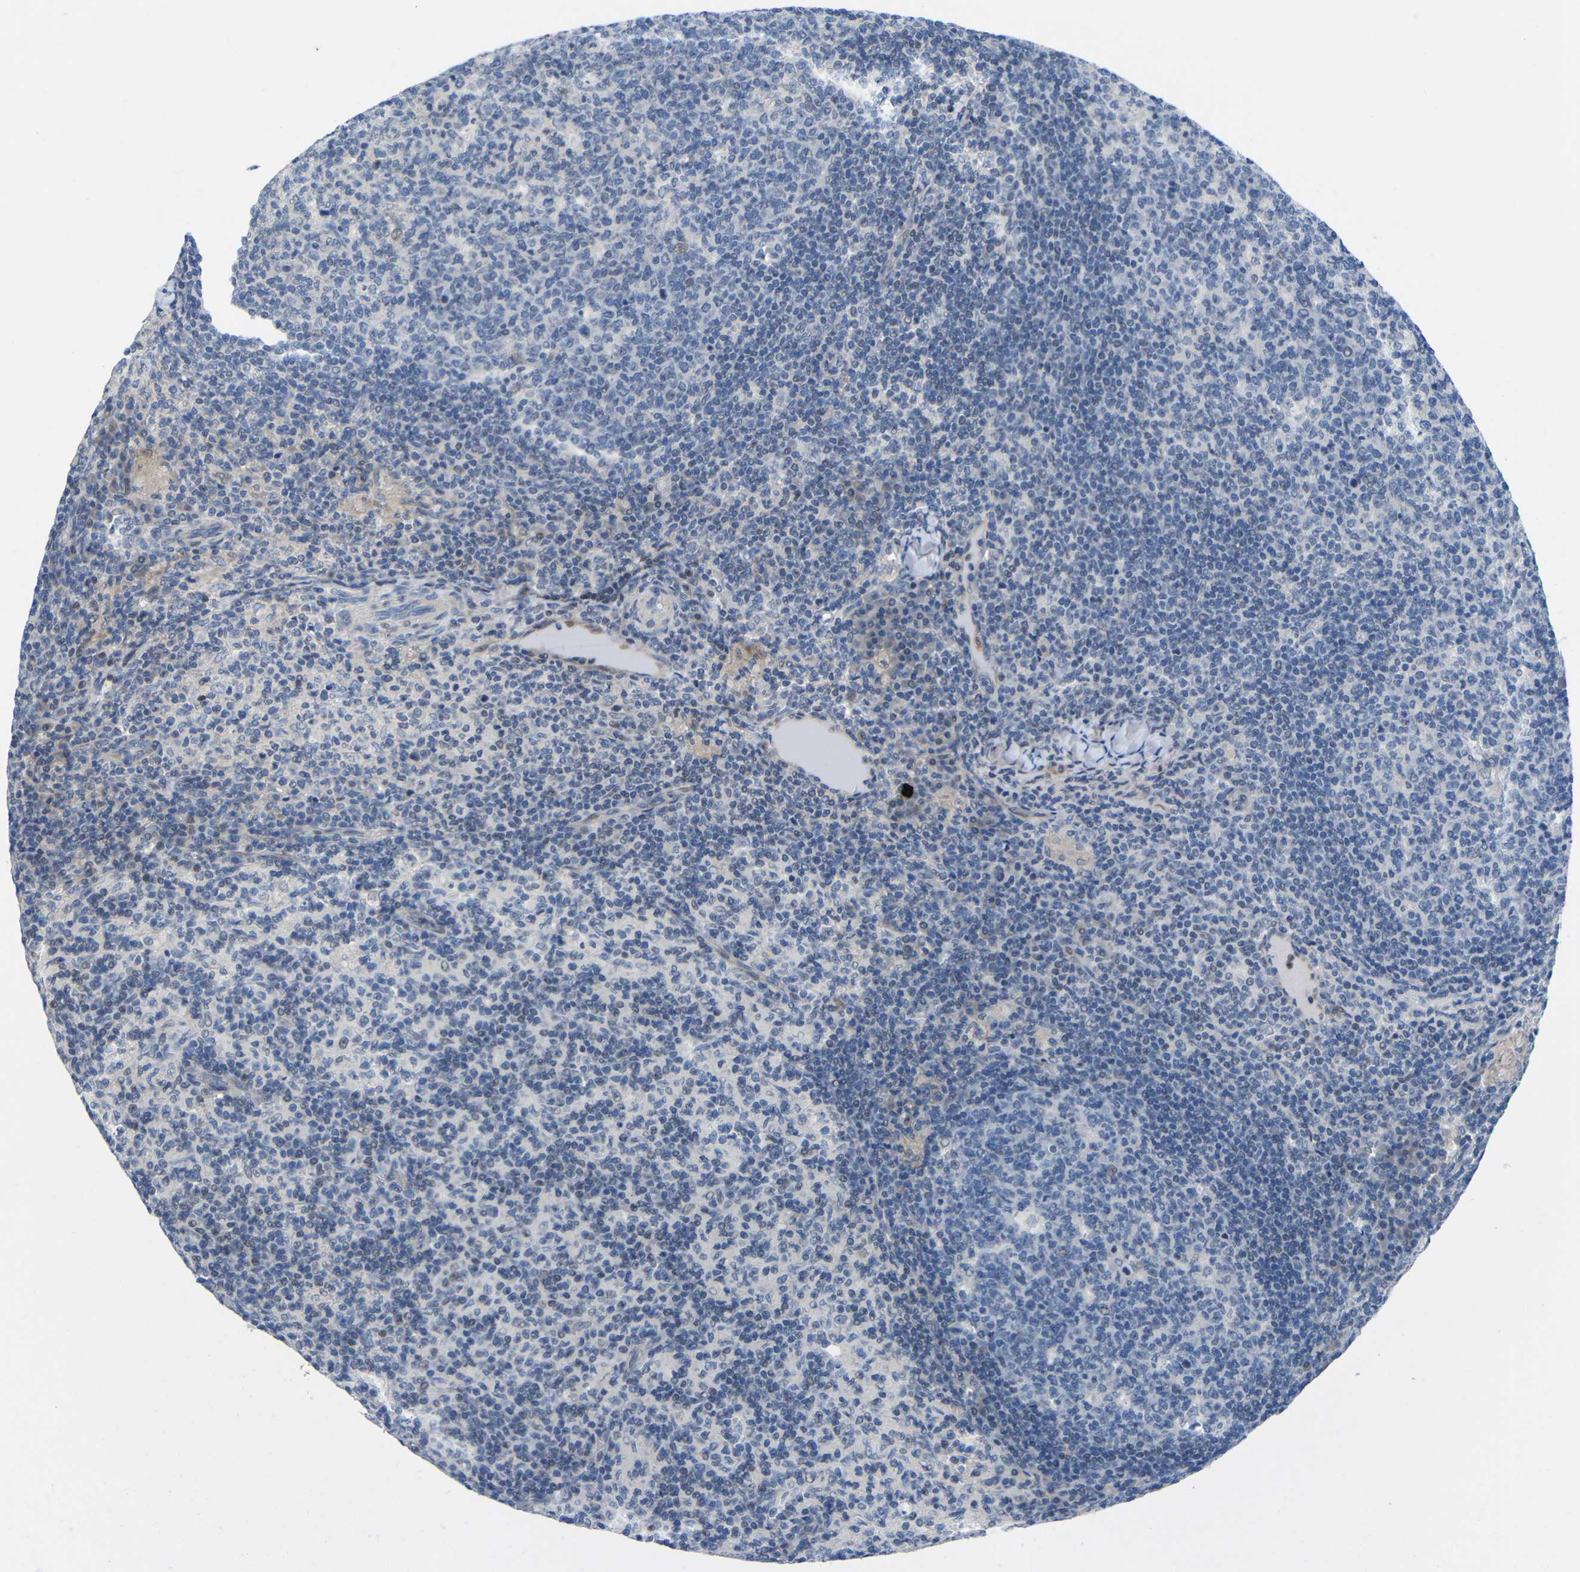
{"staining": {"intensity": "negative", "quantity": "none", "location": "none"}, "tissue": "lymph node", "cell_type": "Germinal center cells", "image_type": "normal", "snomed": [{"axis": "morphology", "description": "Normal tissue, NOS"}, {"axis": "morphology", "description": "Inflammation, NOS"}, {"axis": "topography", "description": "Lymph node"}], "caption": "Immunohistochemistry photomicrograph of unremarkable lymph node stained for a protein (brown), which reveals no expression in germinal center cells.", "gene": "CMTM1", "patient": {"sex": "male", "age": 55}}